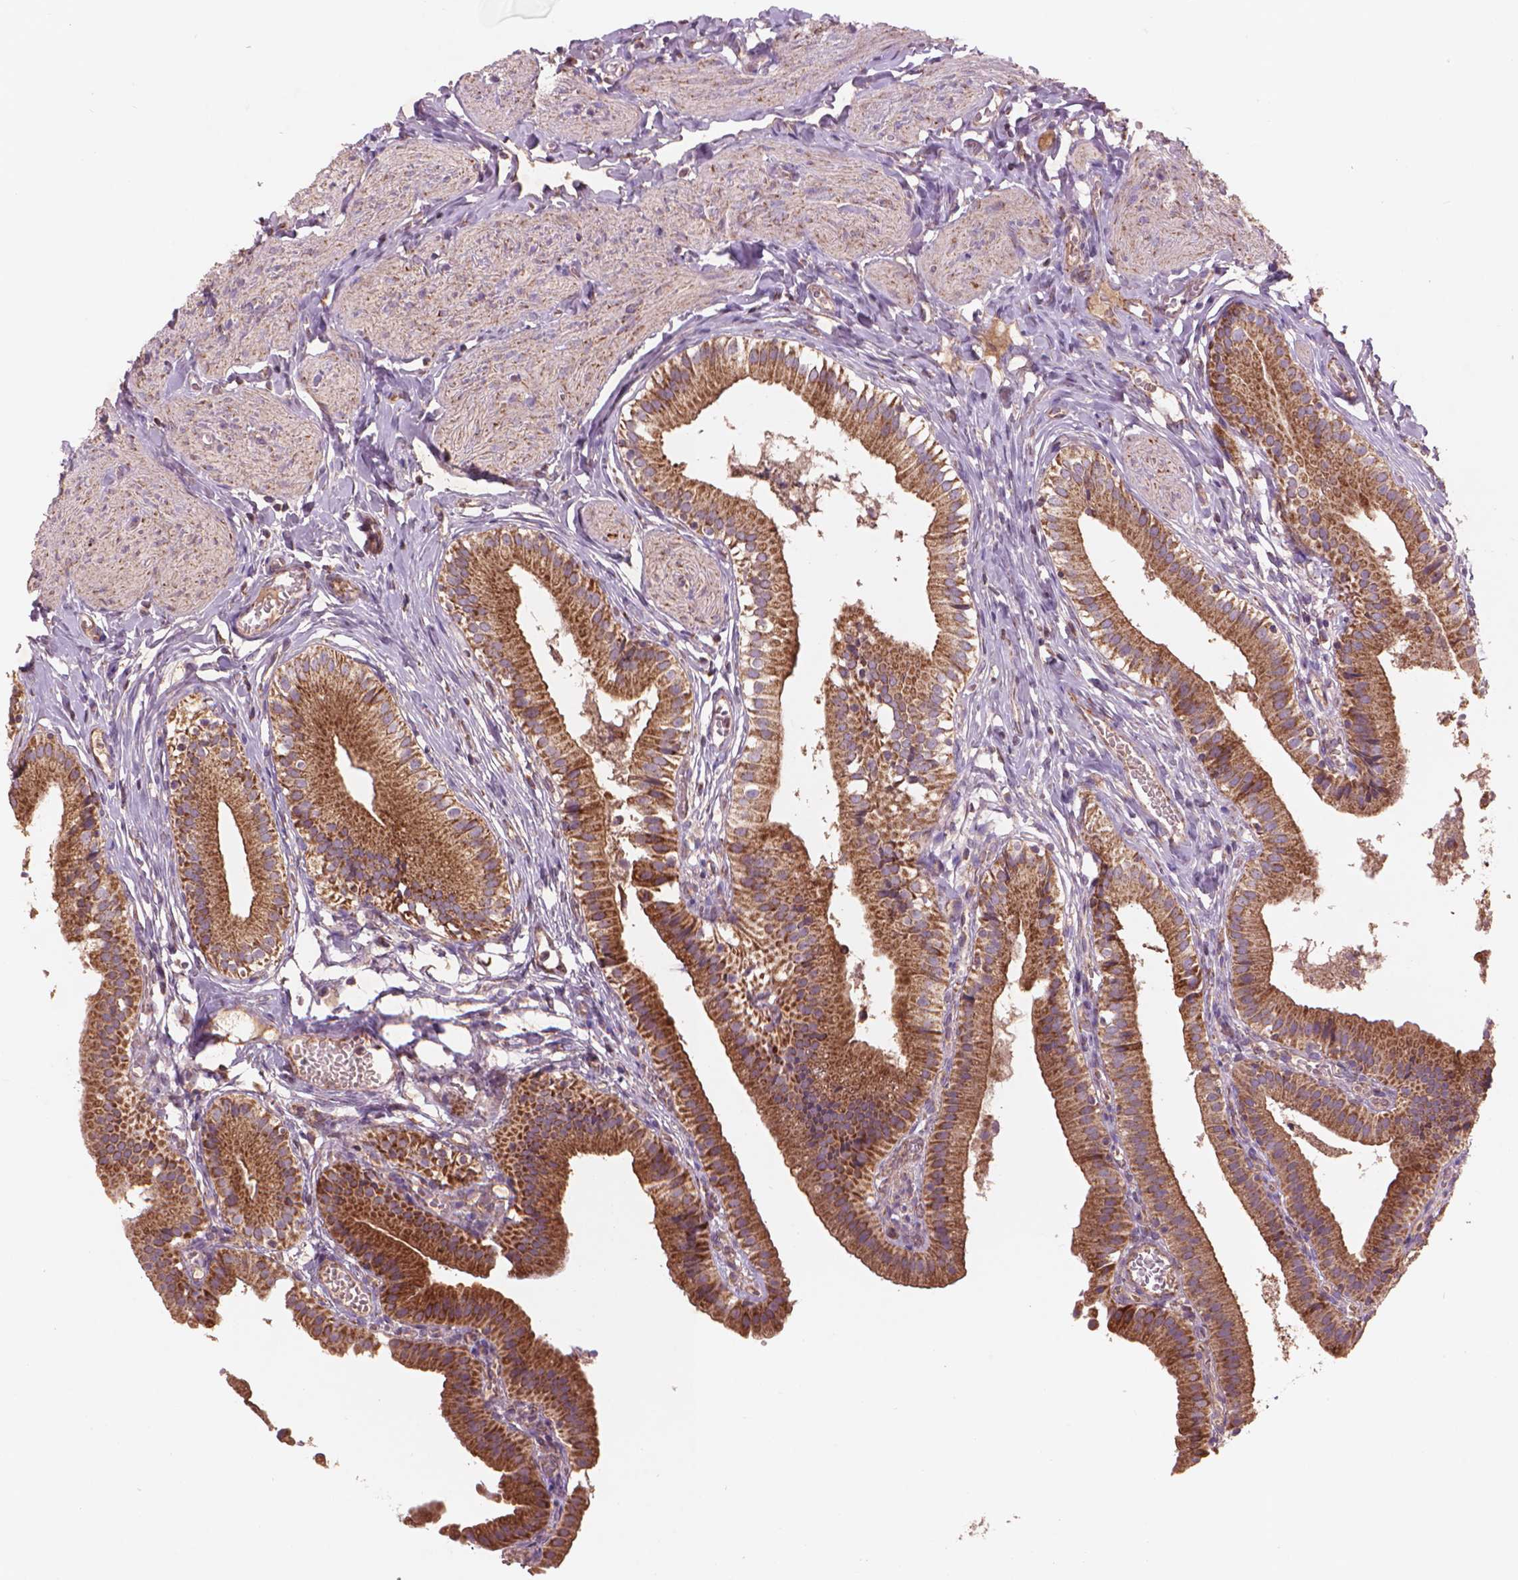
{"staining": {"intensity": "strong", "quantity": ">75%", "location": "cytoplasmic/membranous"}, "tissue": "gallbladder", "cell_type": "Glandular cells", "image_type": "normal", "snomed": [{"axis": "morphology", "description": "Normal tissue, NOS"}, {"axis": "topography", "description": "Gallbladder"}], "caption": "Brown immunohistochemical staining in benign human gallbladder shows strong cytoplasmic/membranous positivity in approximately >75% of glandular cells.", "gene": "NLRX1", "patient": {"sex": "female", "age": 47}}